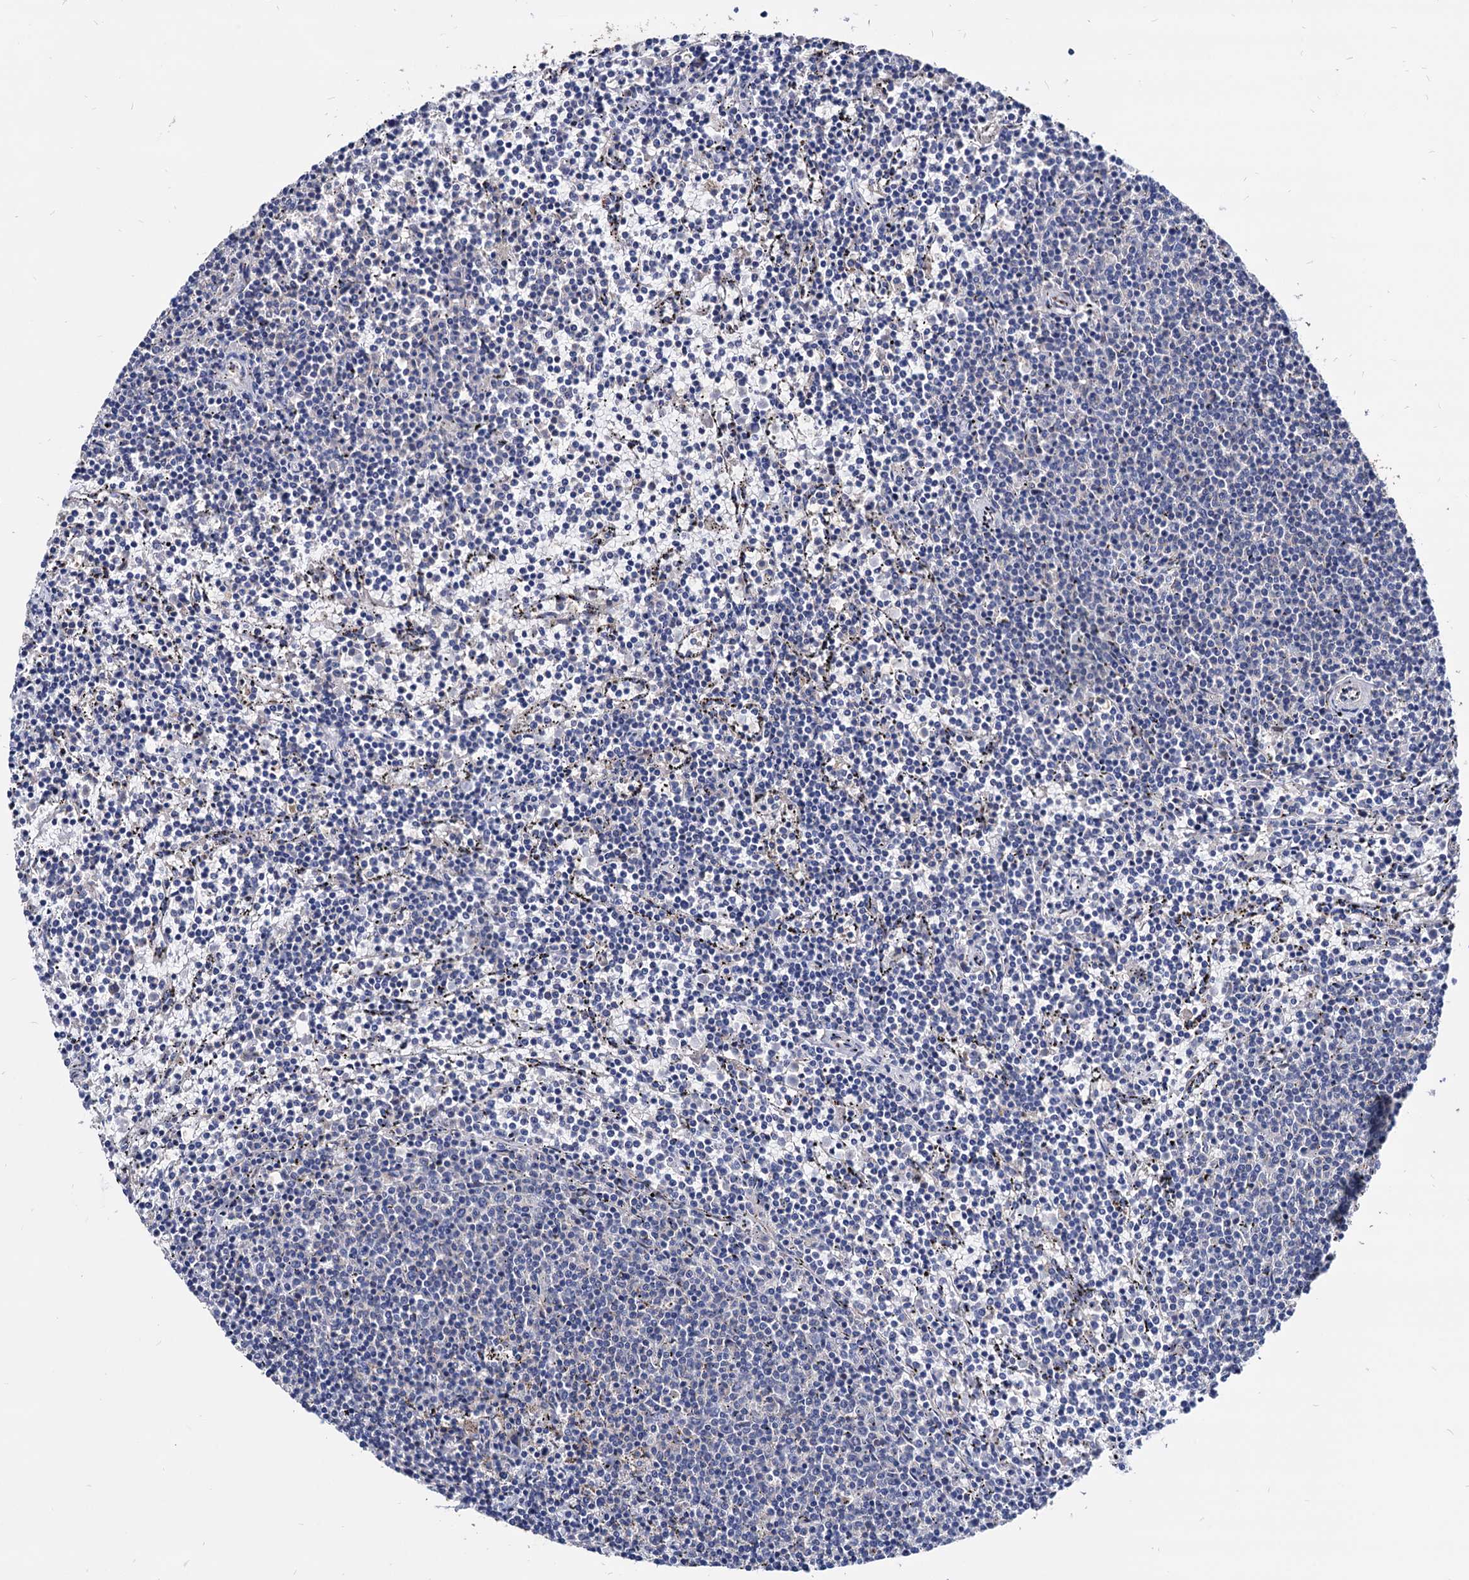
{"staining": {"intensity": "negative", "quantity": "none", "location": "none"}, "tissue": "lymphoma", "cell_type": "Tumor cells", "image_type": "cancer", "snomed": [{"axis": "morphology", "description": "Malignant lymphoma, non-Hodgkin's type, Low grade"}, {"axis": "topography", "description": "Spleen"}], "caption": "There is no significant staining in tumor cells of malignant lymphoma, non-Hodgkin's type (low-grade). Brightfield microscopy of immunohistochemistry (IHC) stained with DAB (3,3'-diaminobenzidine) (brown) and hematoxylin (blue), captured at high magnification.", "gene": "ESD", "patient": {"sex": "female", "age": 50}}